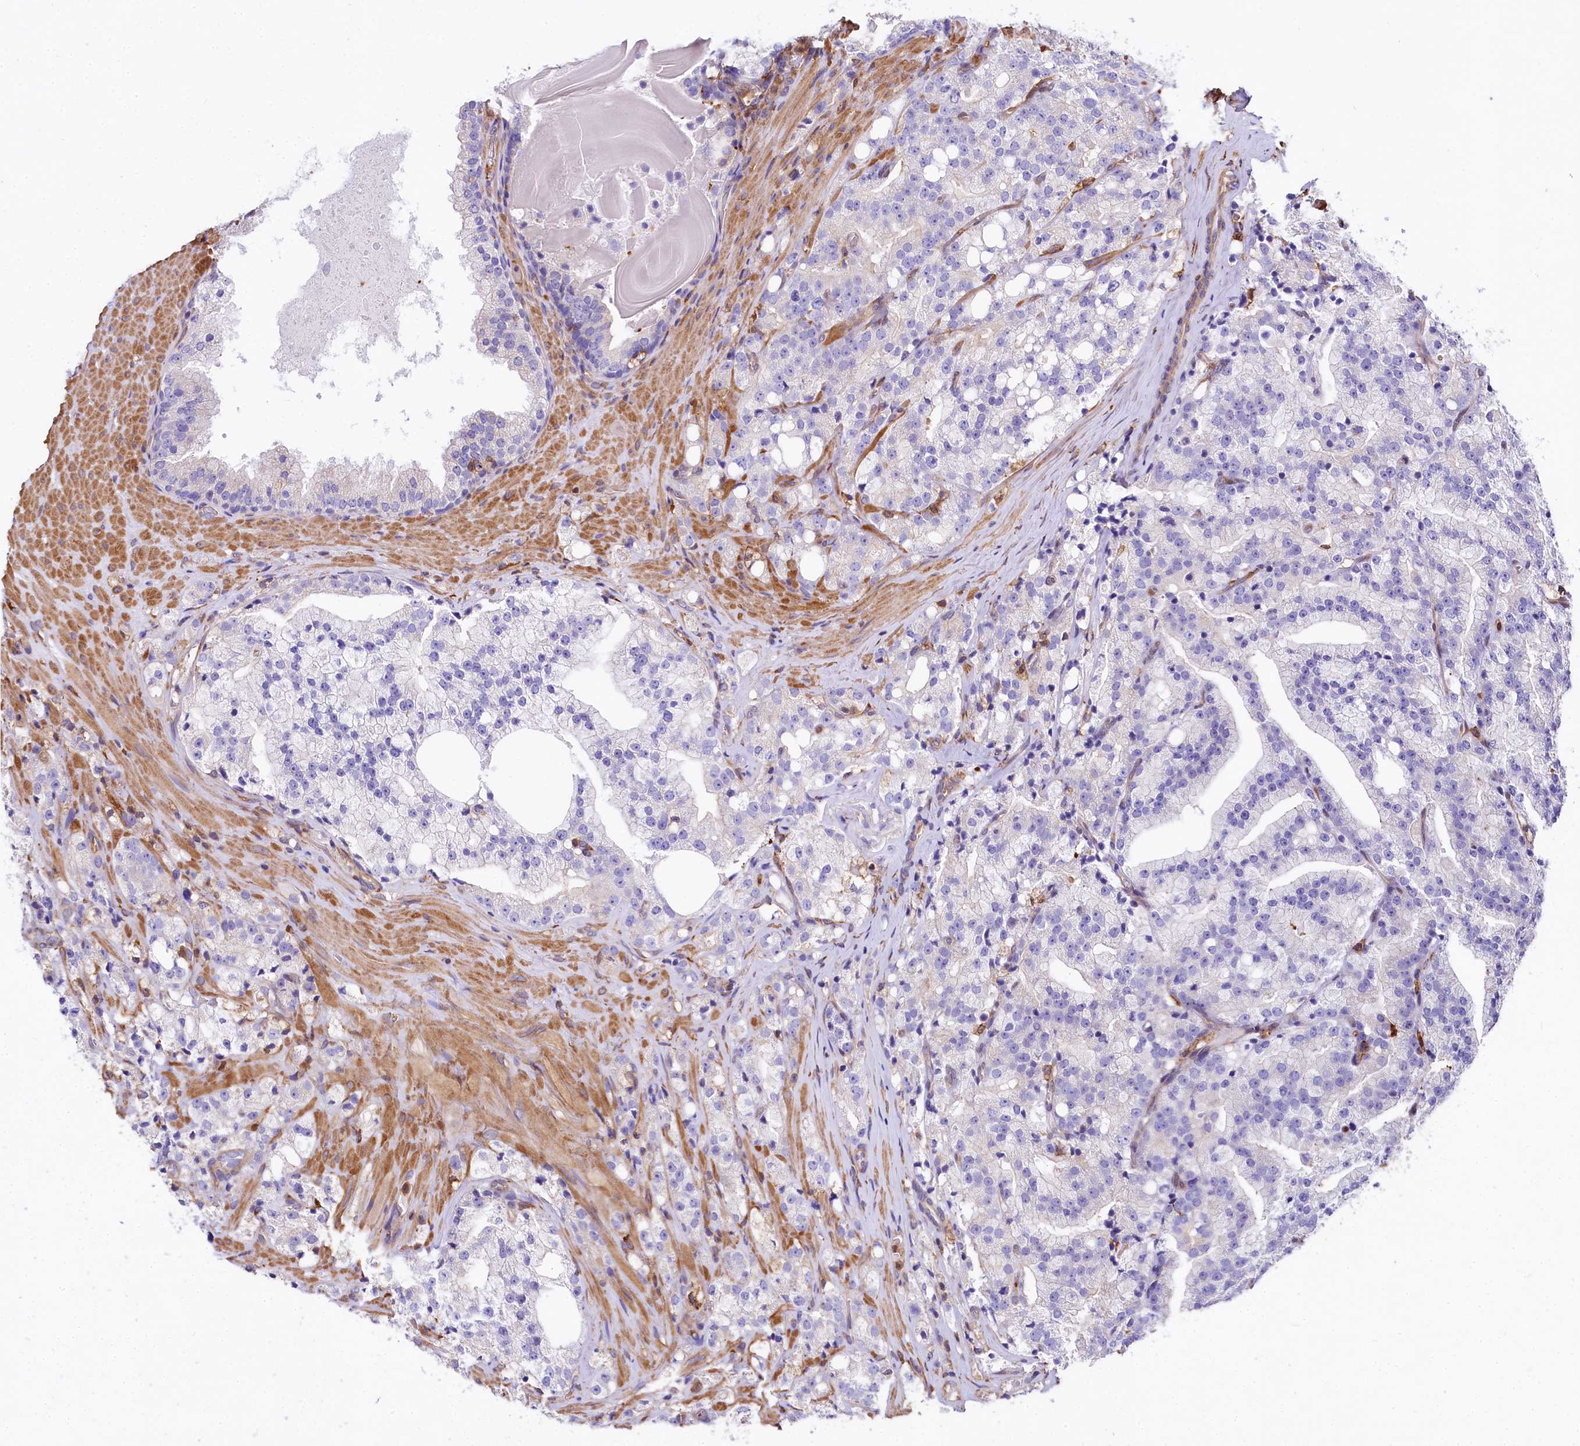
{"staining": {"intensity": "negative", "quantity": "none", "location": "none"}, "tissue": "prostate cancer", "cell_type": "Tumor cells", "image_type": "cancer", "snomed": [{"axis": "morphology", "description": "Adenocarcinoma, High grade"}, {"axis": "topography", "description": "Prostate"}], "caption": "IHC photomicrograph of neoplastic tissue: human prostate cancer (adenocarcinoma (high-grade)) stained with DAB displays no significant protein staining in tumor cells.", "gene": "FCHSD2", "patient": {"sex": "male", "age": 64}}